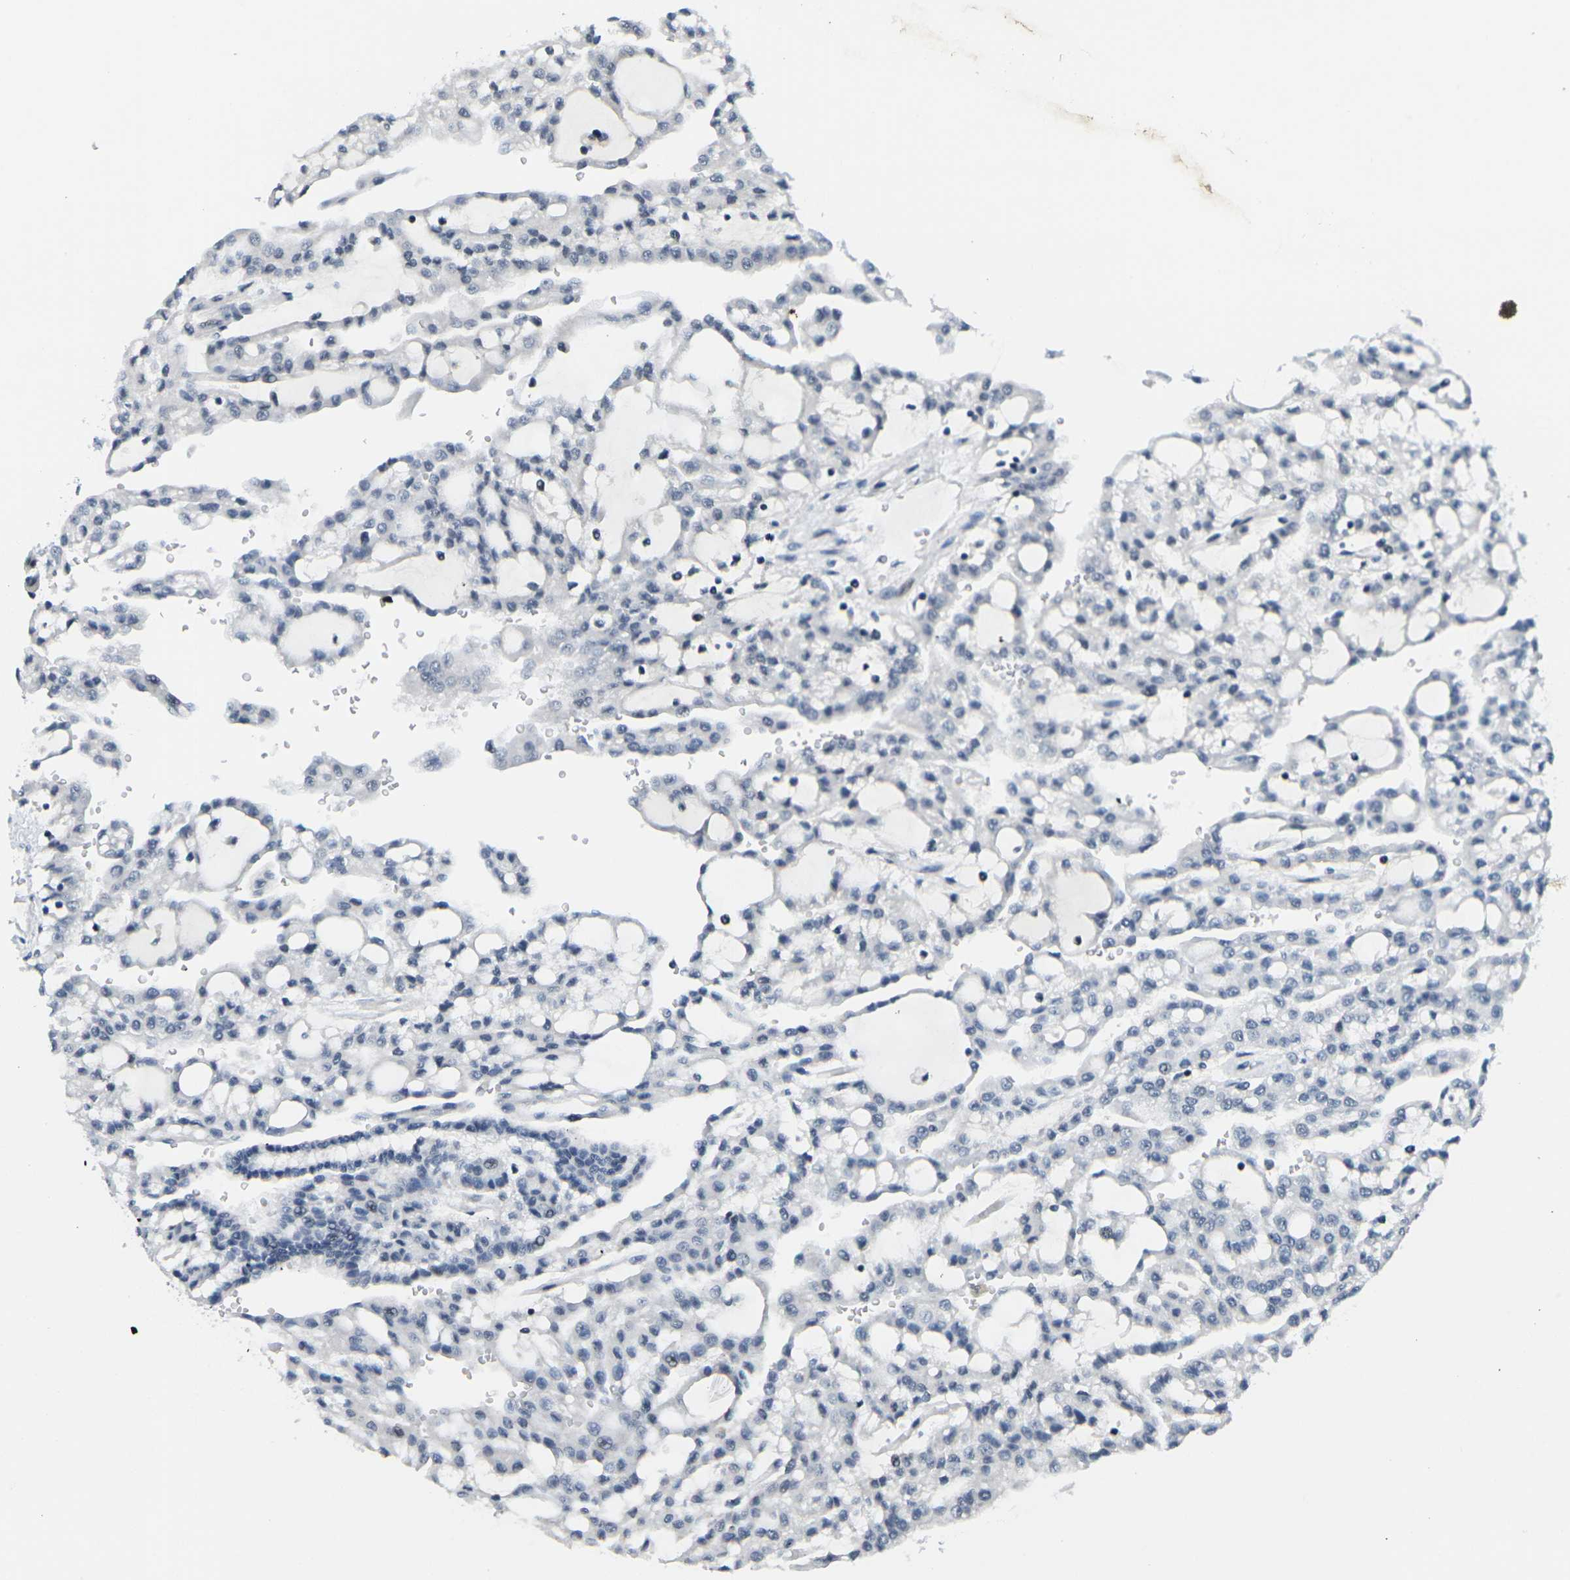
{"staining": {"intensity": "negative", "quantity": "none", "location": "none"}, "tissue": "renal cancer", "cell_type": "Tumor cells", "image_type": "cancer", "snomed": [{"axis": "morphology", "description": "Adenocarcinoma, NOS"}, {"axis": "topography", "description": "Kidney"}], "caption": "Immunohistochemical staining of adenocarcinoma (renal) reveals no significant staining in tumor cells.", "gene": "PRPF8", "patient": {"sex": "male", "age": 63}}